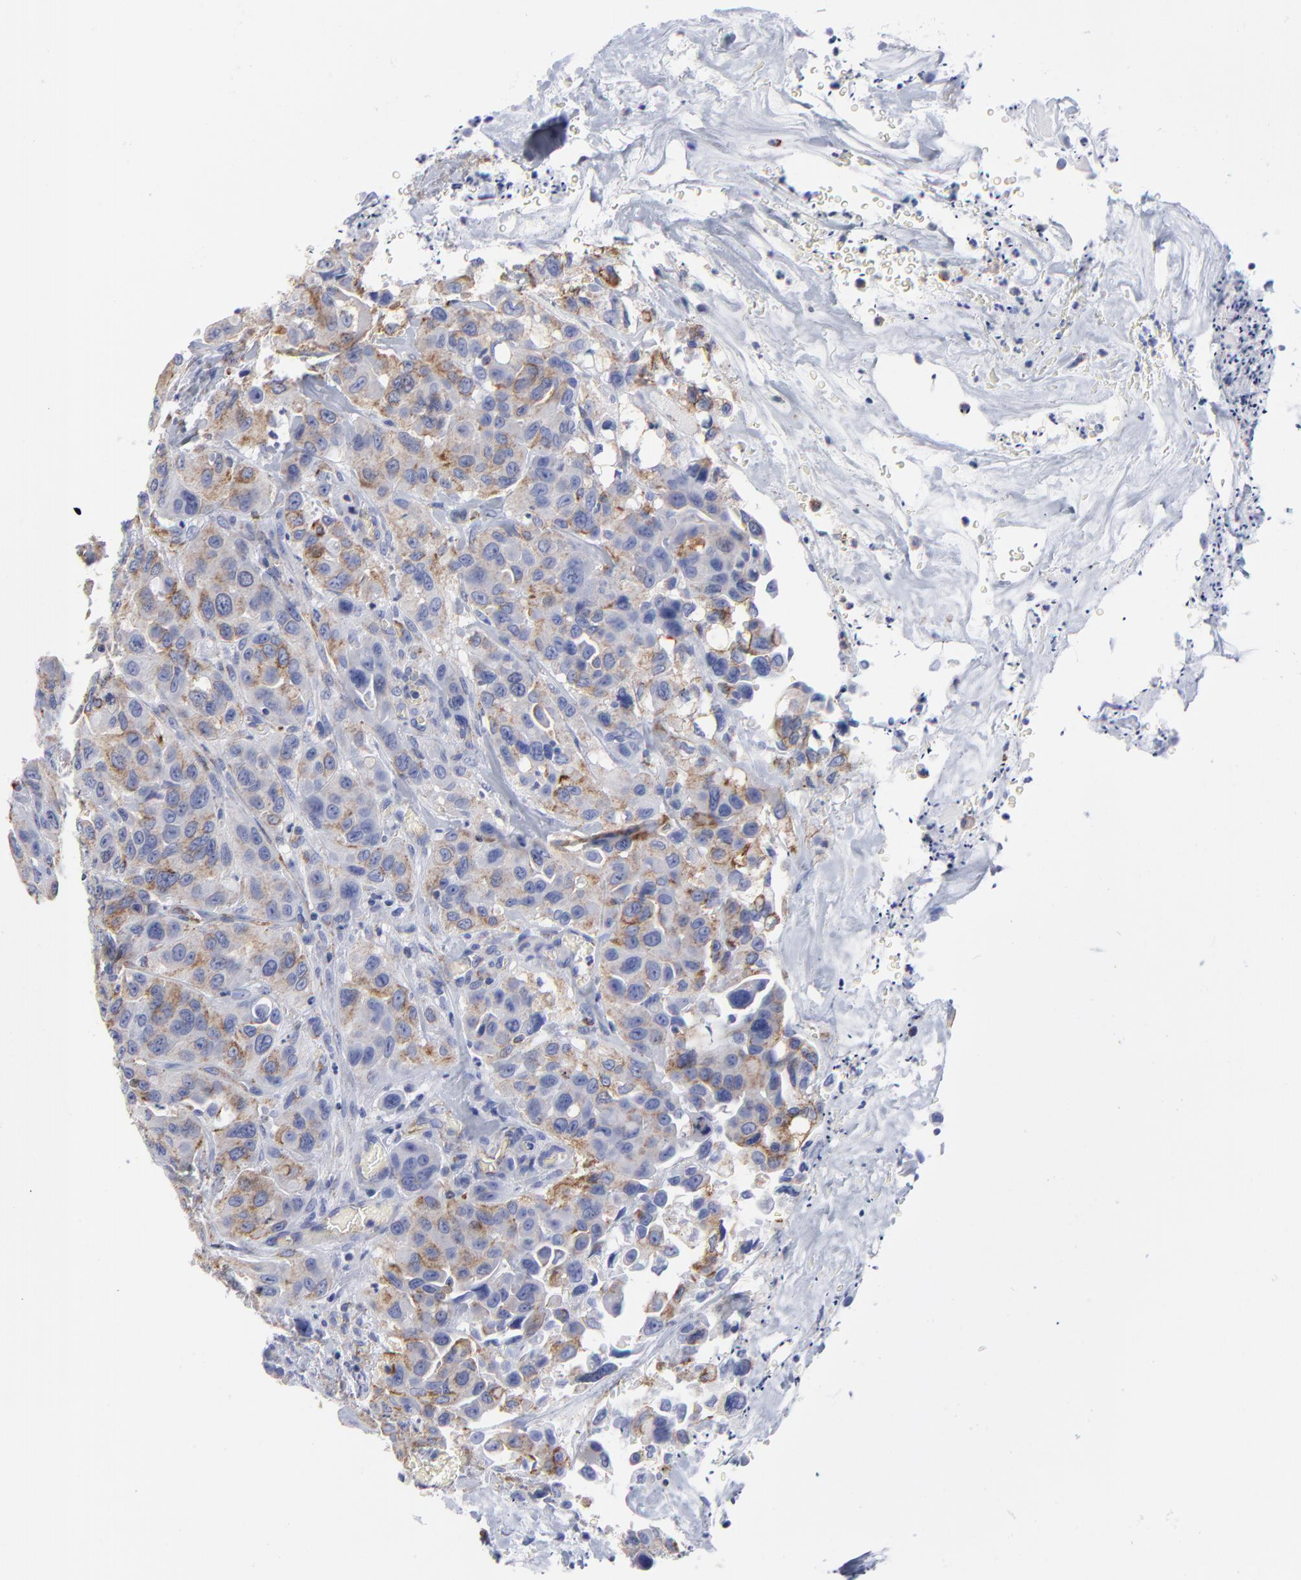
{"staining": {"intensity": "moderate", "quantity": ">75%", "location": "cytoplasmic/membranous"}, "tissue": "urothelial cancer", "cell_type": "Tumor cells", "image_type": "cancer", "snomed": [{"axis": "morphology", "description": "Urothelial carcinoma, High grade"}, {"axis": "topography", "description": "Urinary bladder"}], "caption": "Immunohistochemistry (IHC) staining of urothelial cancer, which exhibits medium levels of moderate cytoplasmic/membranous positivity in approximately >75% of tumor cells indicating moderate cytoplasmic/membranous protein expression. The staining was performed using DAB (brown) for protein detection and nuclei were counterstained in hematoxylin (blue).", "gene": "CNTN3", "patient": {"sex": "male", "age": 73}}